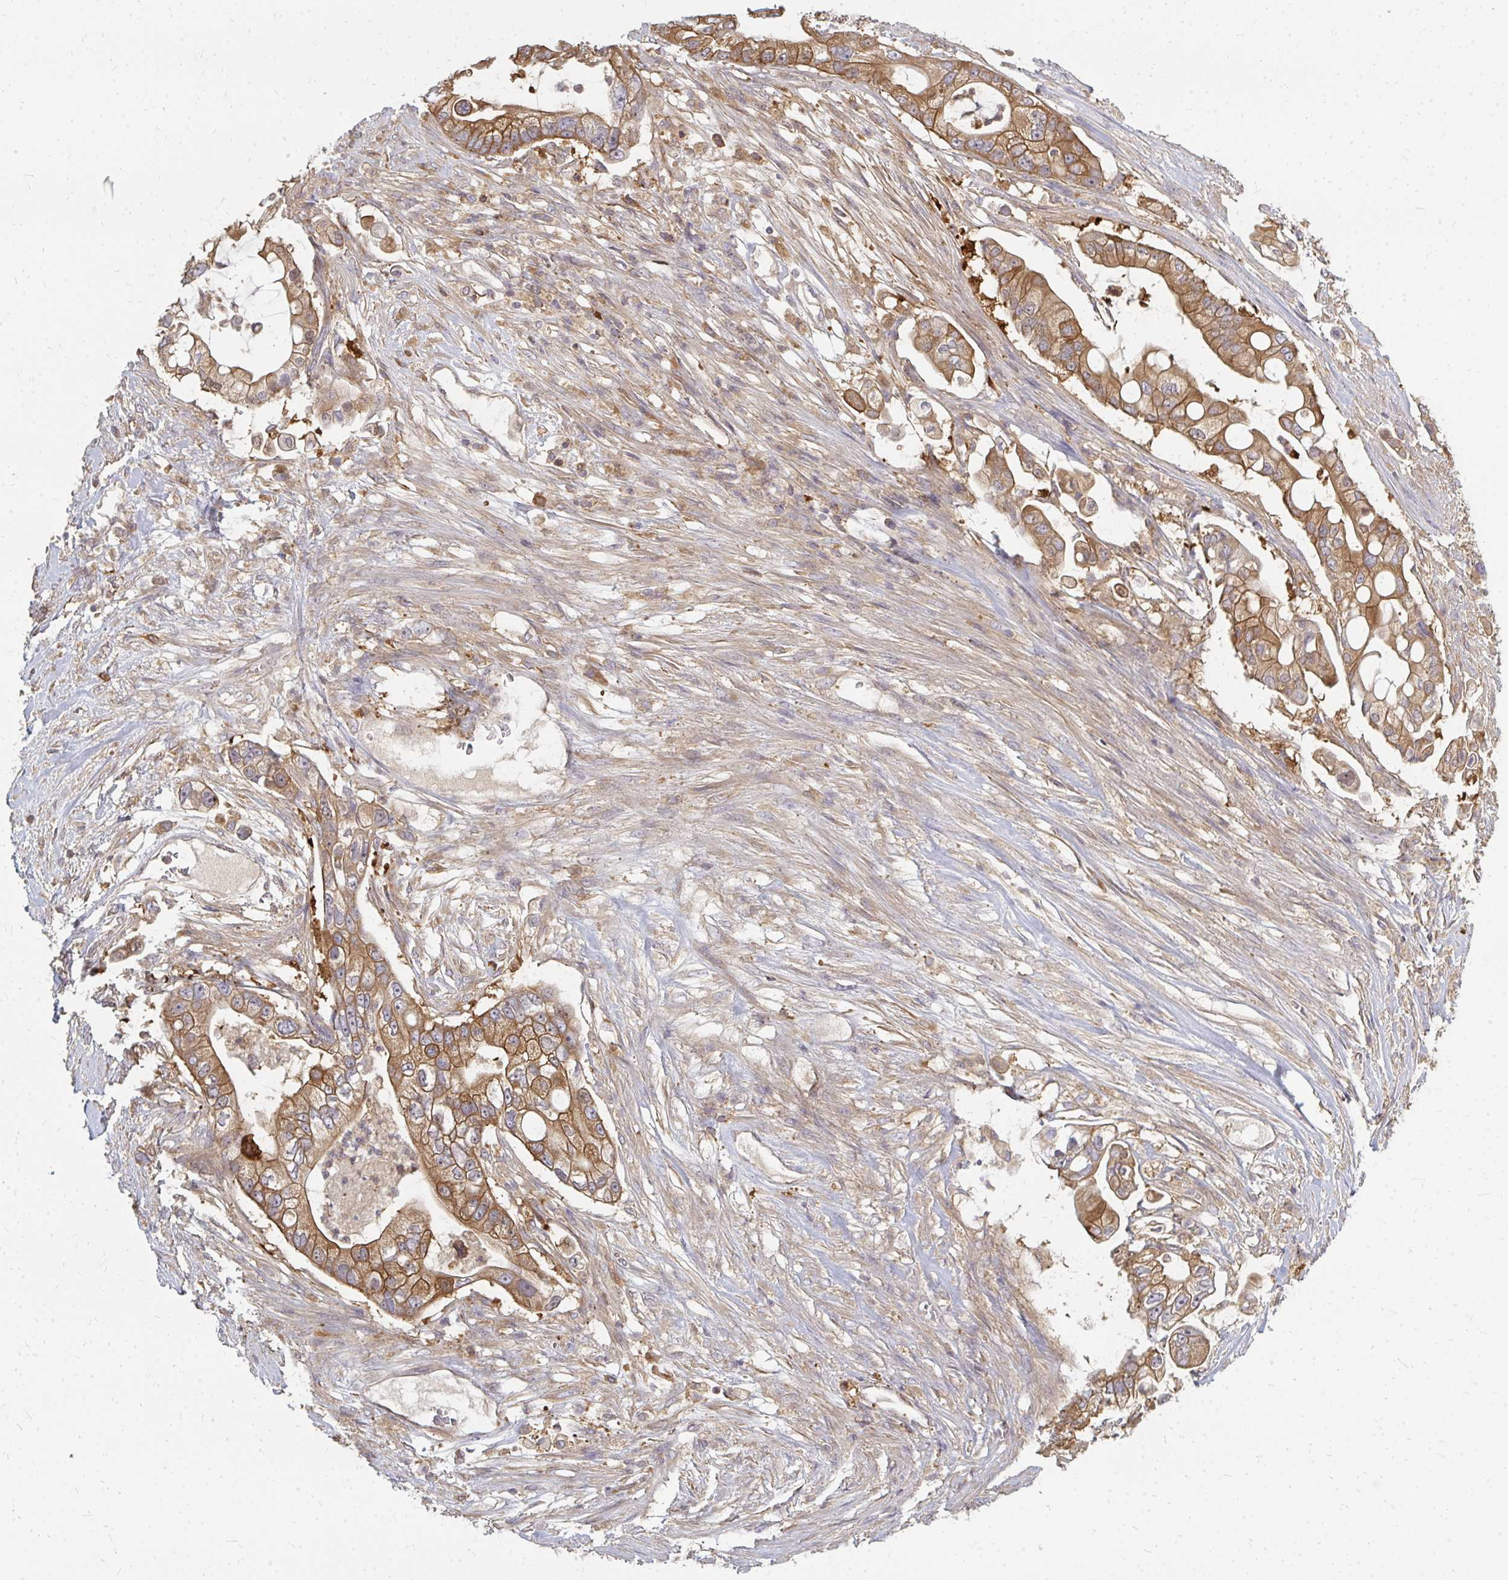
{"staining": {"intensity": "moderate", "quantity": ">75%", "location": "cytoplasmic/membranous"}, "tissue": "pancreatic cancer", "cell_type": "Tumor cells", "image_type": "cancer", "snomed": [{"axis": "morphology", "description": "Adenocarcinoma, NOS"}, {"axis": "topography", "description": "Pancreas"}], "caption": "A photomicrograph of human pancreatic cancer stained for a protein shows moderate cytoplasmic/membranous brown staining in tumor cells.", "gene": "ZNF285", "patient": {"sex": "female", "age": 69}}